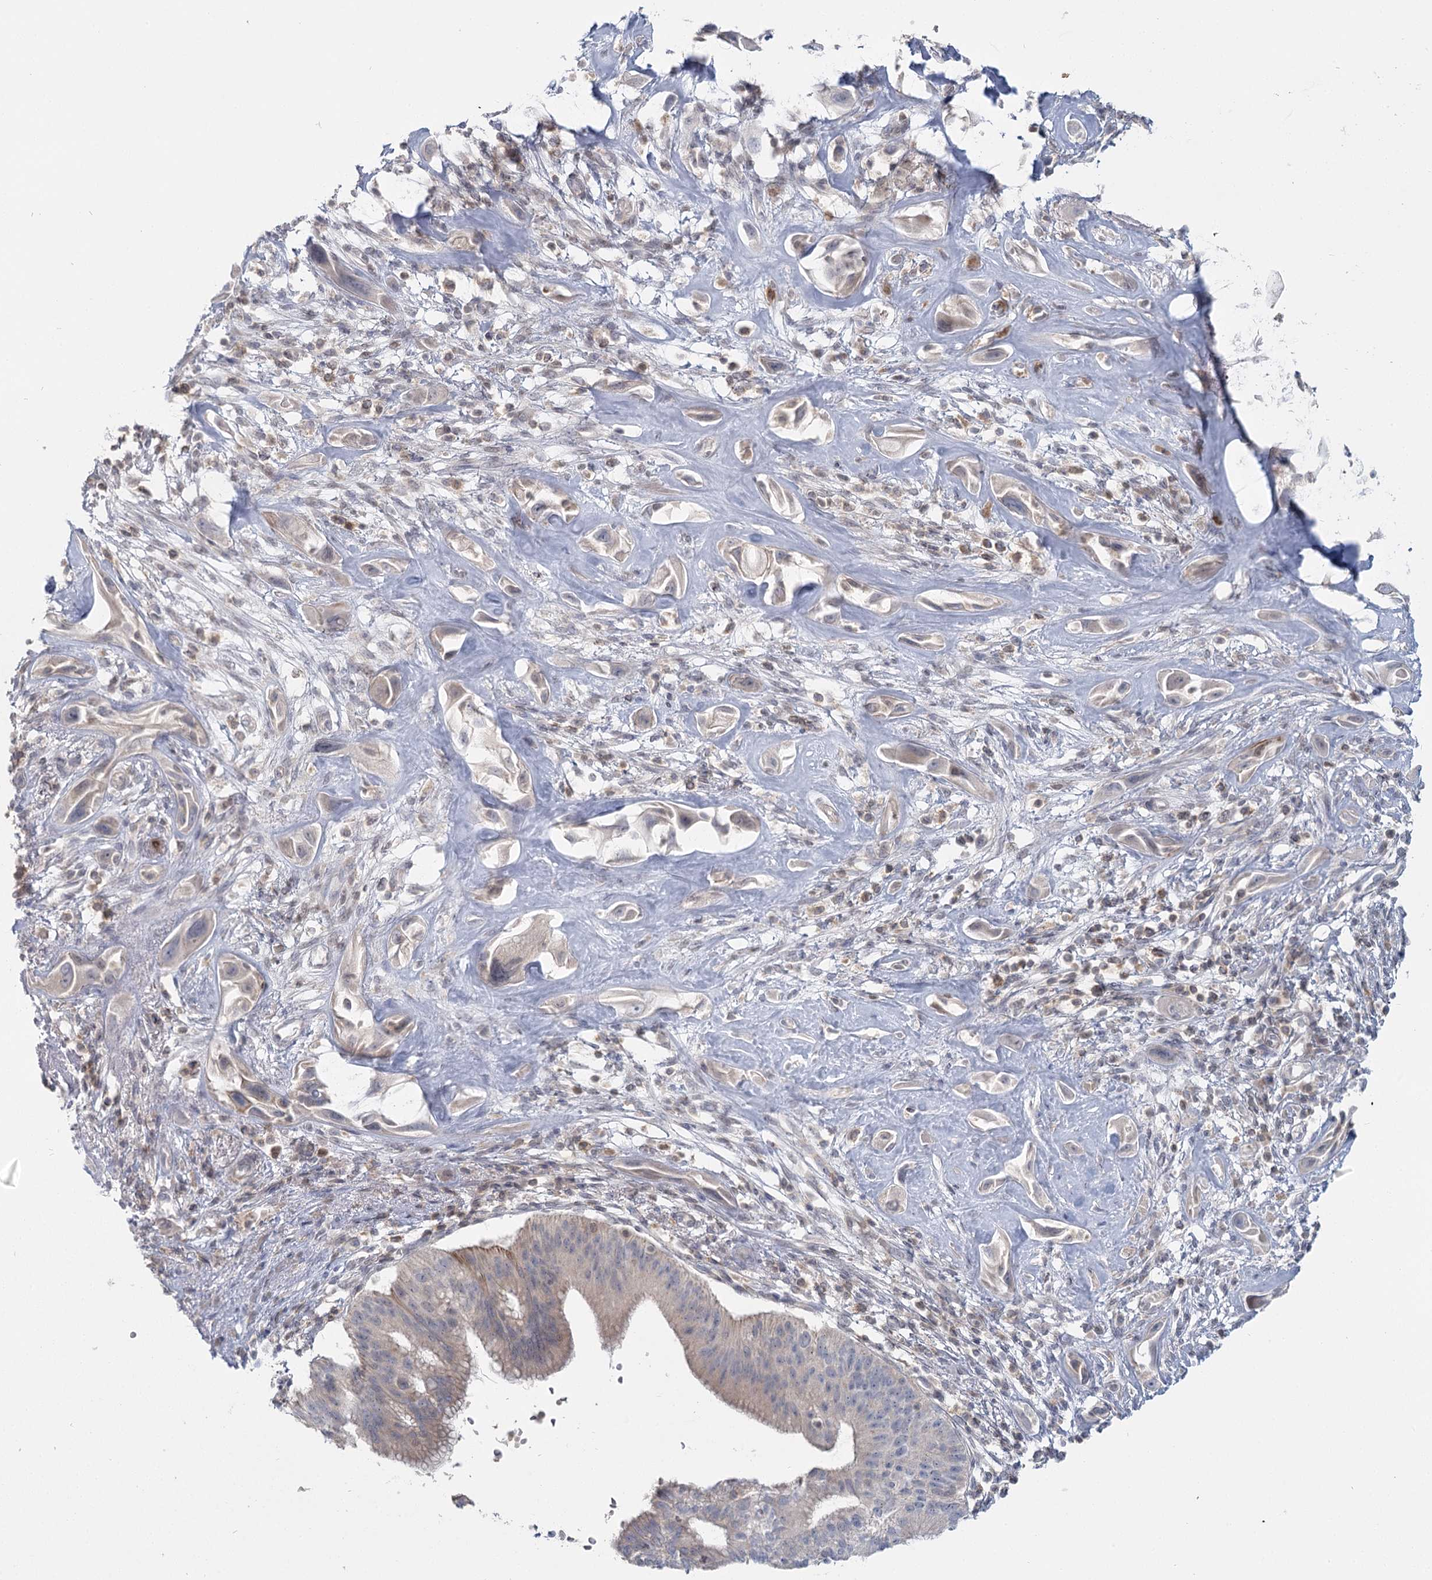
{"staining": {"intensity": "weak", "quantity": "<25%", "location": "cytoplasmic/membranous"}, "tissue": "pancreatic cancer", "cell_type": "Tumor cells", "image_type": "cancer", "snomed": [{"axis": "morphology", "description": "Adenocarcinoma, NOS"}, {"axis": "topography", "description": "Pancreas"}], "caption": "Pancreatic adenocarcinoma was stained to show a protein in brown. There is no significant expression in tumor cells.", "gene": "USP11", "patient": {"sex": "male", "age": 68}}